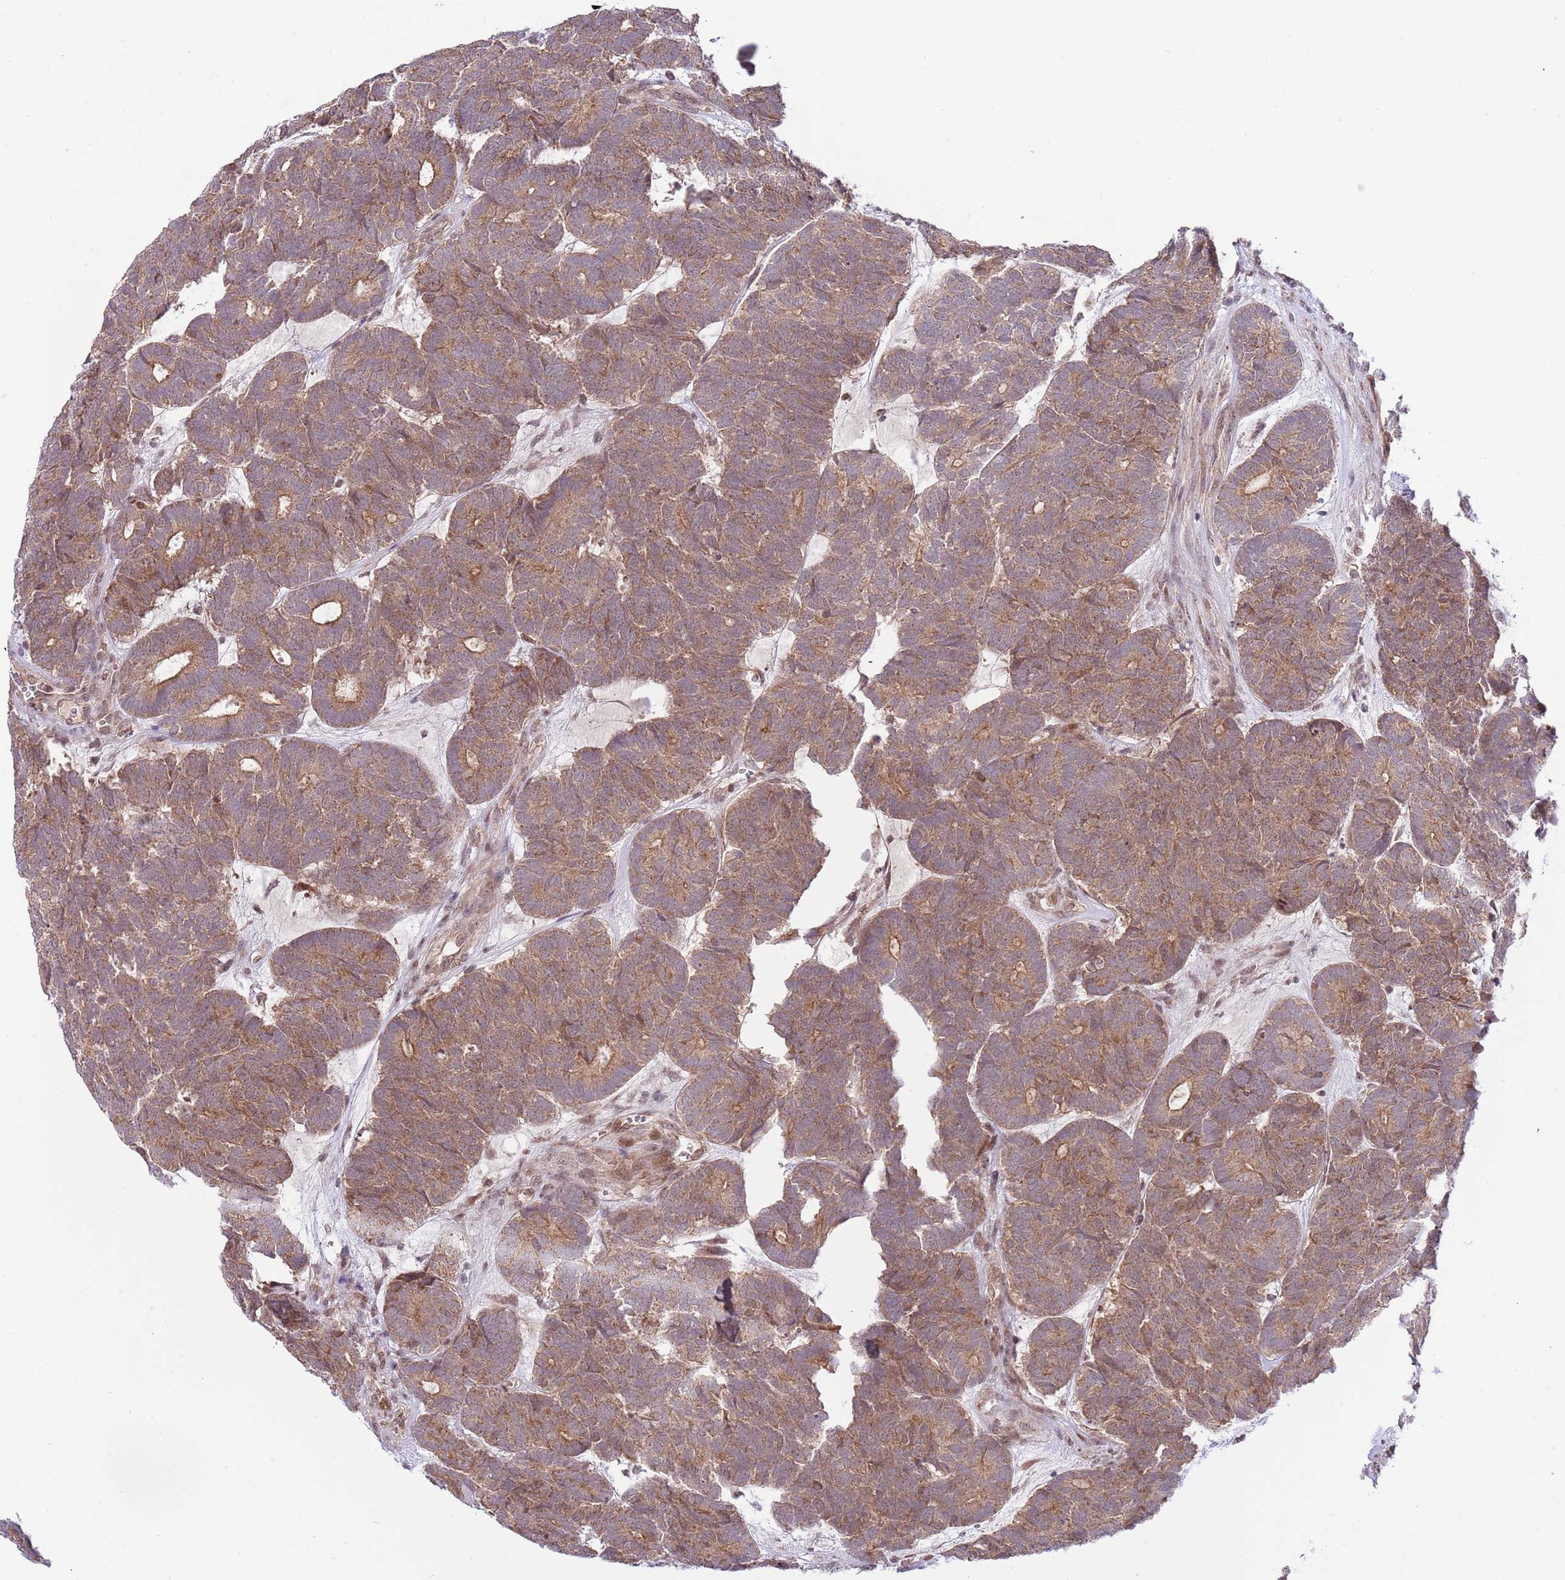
{"staining": {"intensity": "moderate", "quantity": ">75%", "location": "cytoplasmic/membranous"}, "tissue": "head and neck cancer", "cell_type": "Tumor cells", "image_type": "cancer", "snomed": [{"axis": "morphology", "description": "Adenocarcinoma, NOS"}, {"axis": "topography", "description": "Head-Neck"}], "caption": "Immunohistochemical staining of head and neck cancer (adenocarcinoma) exhibits medium levels of moderate cytoplasmic/membranous protein staining in about >75% of tumor cells. Nuclei are stained in blue.", "gene": "CHD1", "patient": {"sex": "female", "age": 81}}